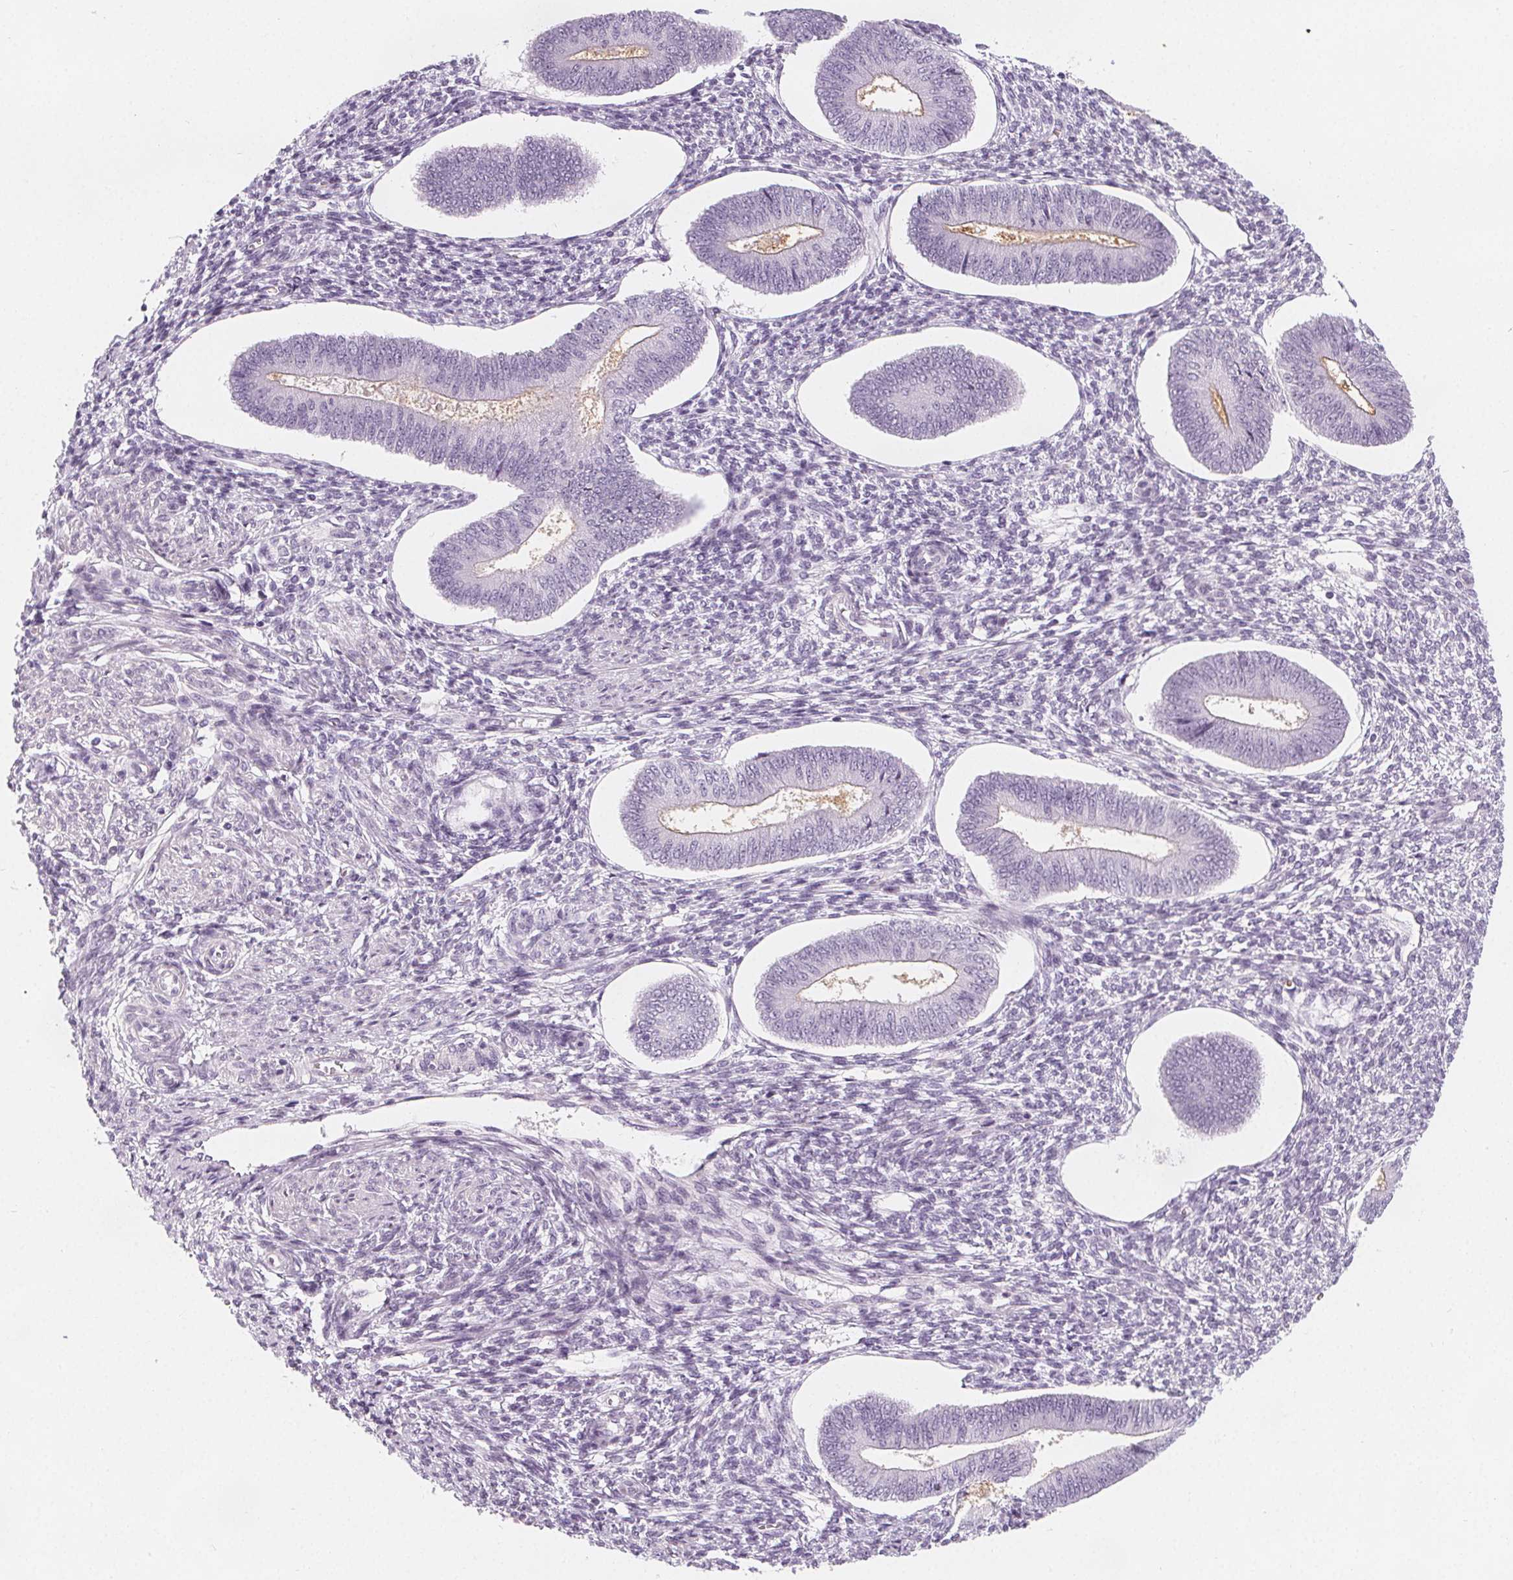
{"staining": {"intensity": "negative", "quantity": "none", "location": "none"}, "tissue": "endometrium", "cell_type": "Cells in endometrial stroma", "image_type": "normal", "snomed": [{"axis": "morphology", "description": "Normal tissue, NOS"}, {"axis": "topography", "description": "Endometrium"}], "caption": "The IHC histopathology image has no significant staining in cells in endometrial stroma of endometrium.", "gene": "SLC5A12", "patient": {"sex": "female", "age": 42}}